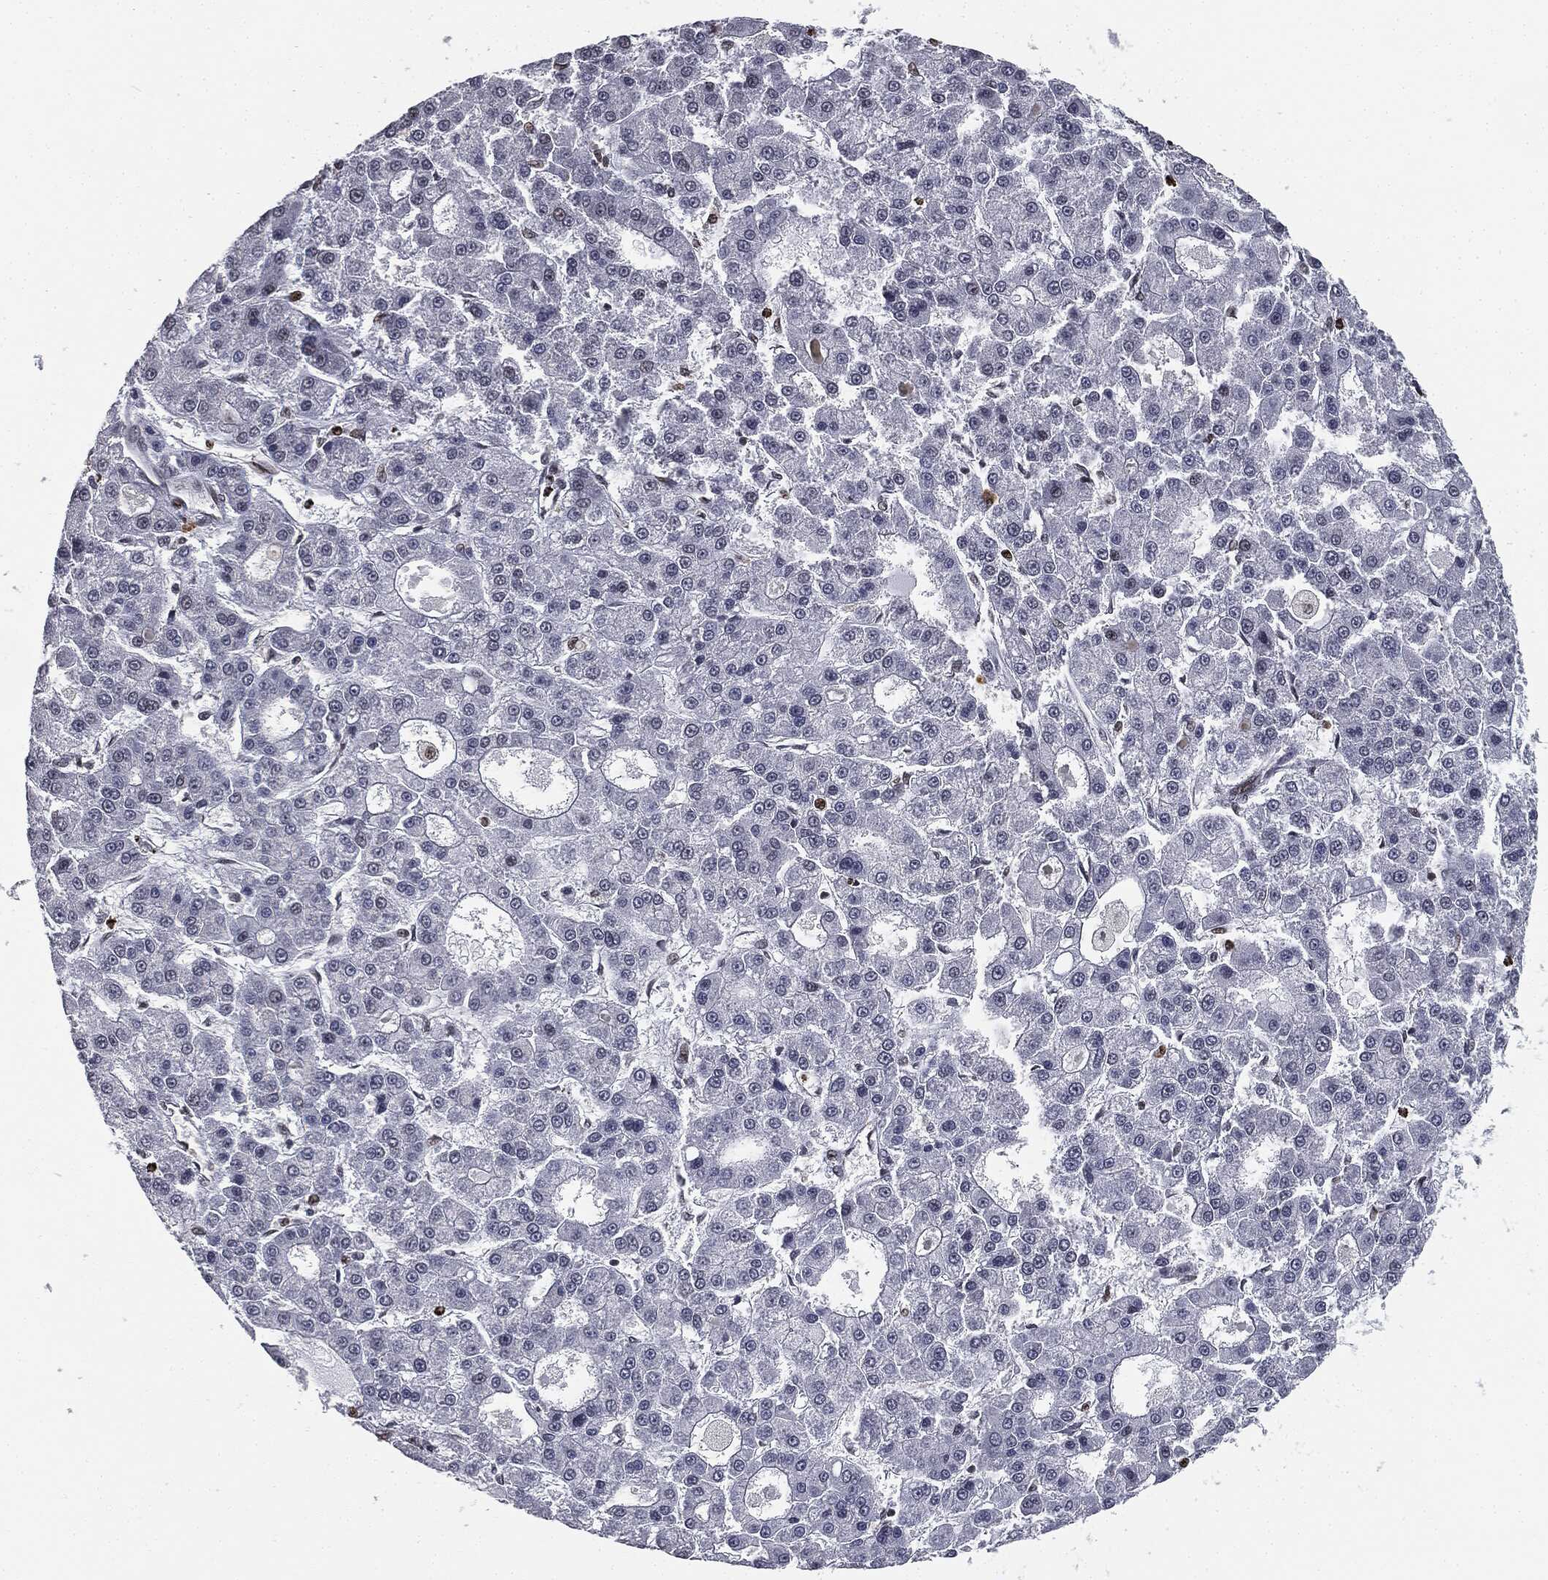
{"staining": {"intensity": "negative", "quantity": "none", "location": "none"}, "tissue": "liver cancer", "cell_type": "Tumor cells", "image_type": "cancer", "snomed": [{"axis": "morphology", "description": "Carcinoma, Hepatocellular, NOS"}, {"axis": "topography", "description": "Liver"}], "caption": "Immunohistochemistry (IHC) histopathology image of neoplastic tissue: liver cancer stained with DAB shows no significant protein staining in tumor cells.", "gene": "TBC1D22A", "patient": {"sex": "male", "age": 70}}